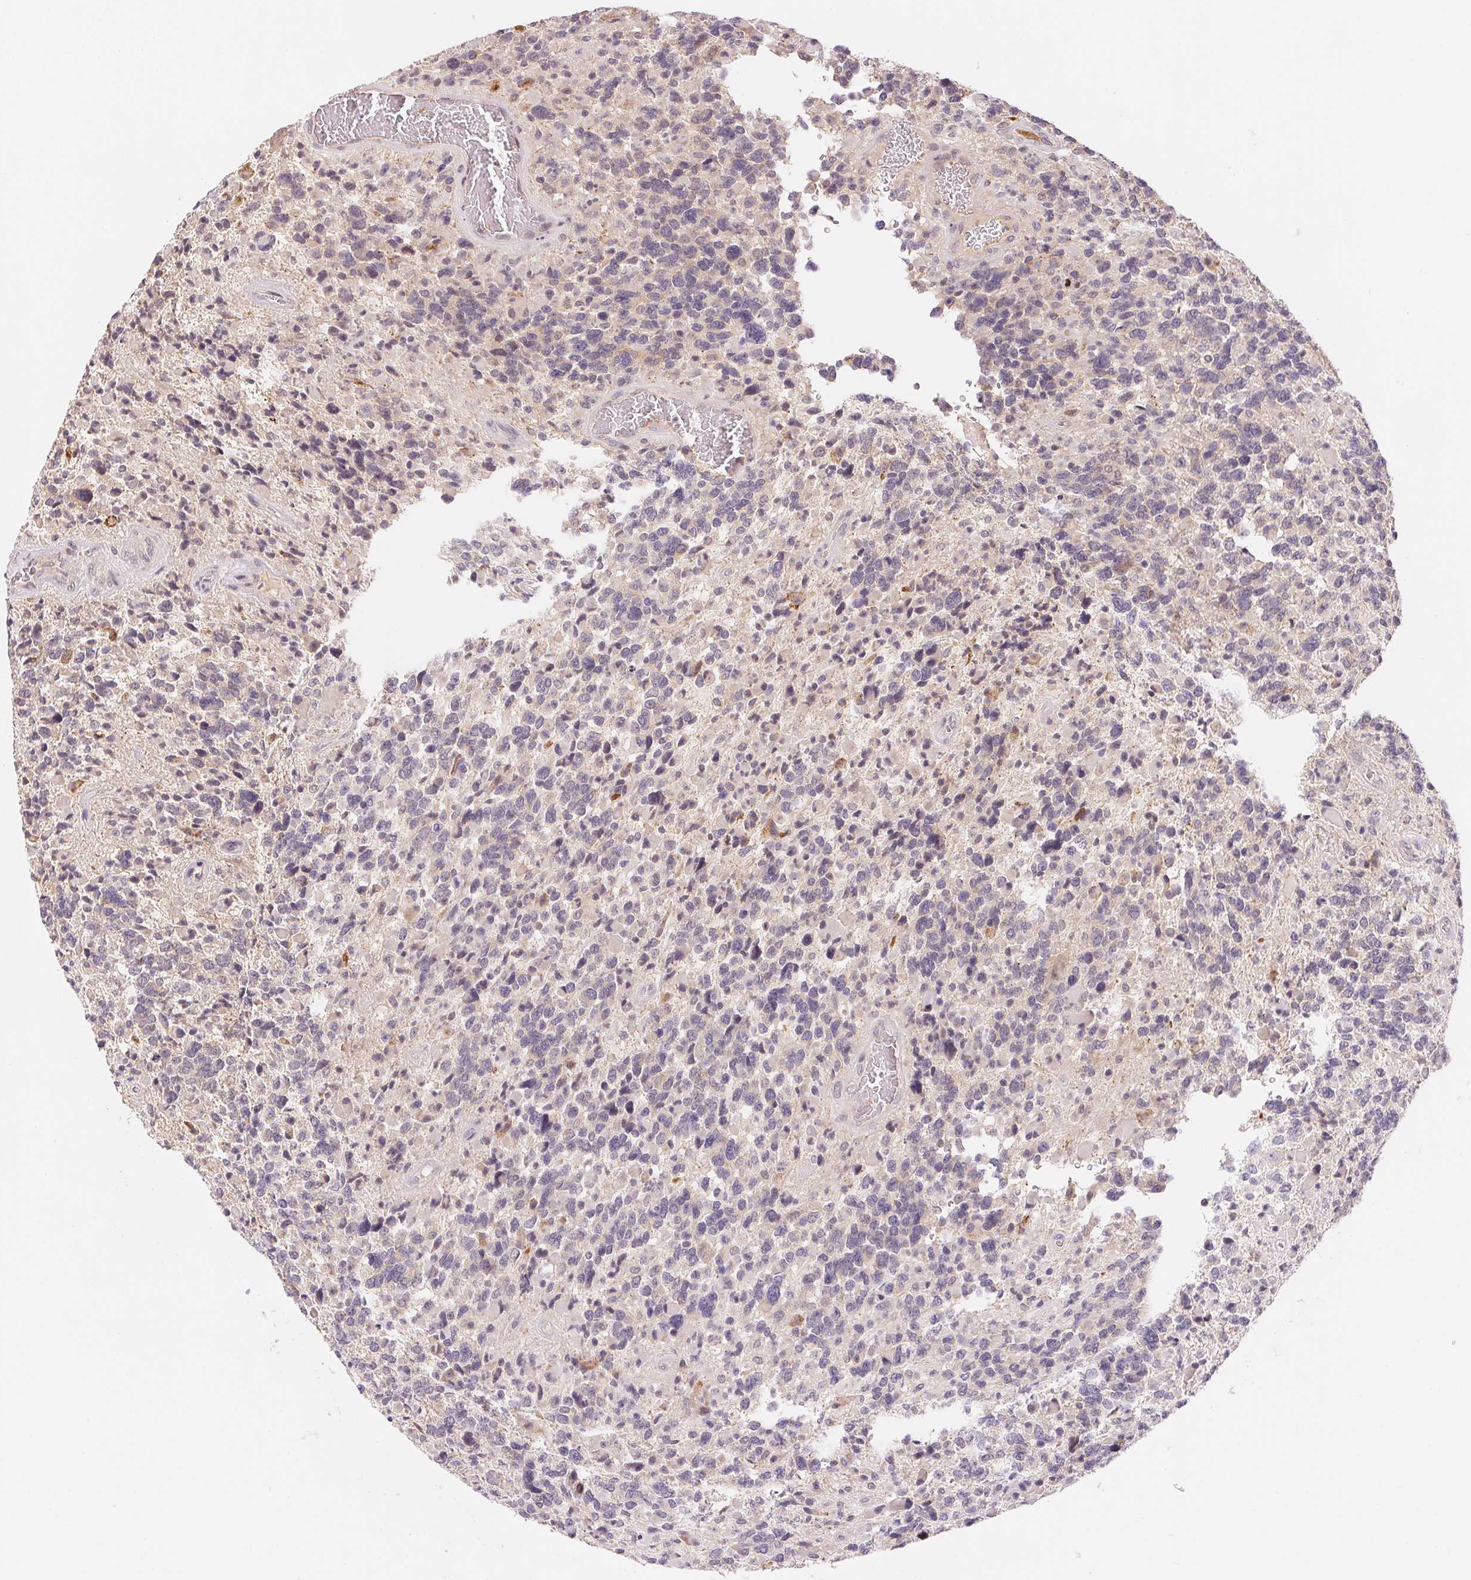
{"staining": {"intensity": "negative", "quantity": "none", "location": "none"}, "tissue": "glioma", "cell_type": "Tumor cells", "image_type": "cancer", "snomed": [{"axis": "morphology", "description": "Glioma, malignant, High grade"}, {"axis": "topography", "description": "Brain"}], "caption": "Malignant high-grade glioma was stained to show a protein in brown. There is no significant expression in tumor cells.", "gene": "BNIP5", "patient": {"sex": "female", "age": 40}}